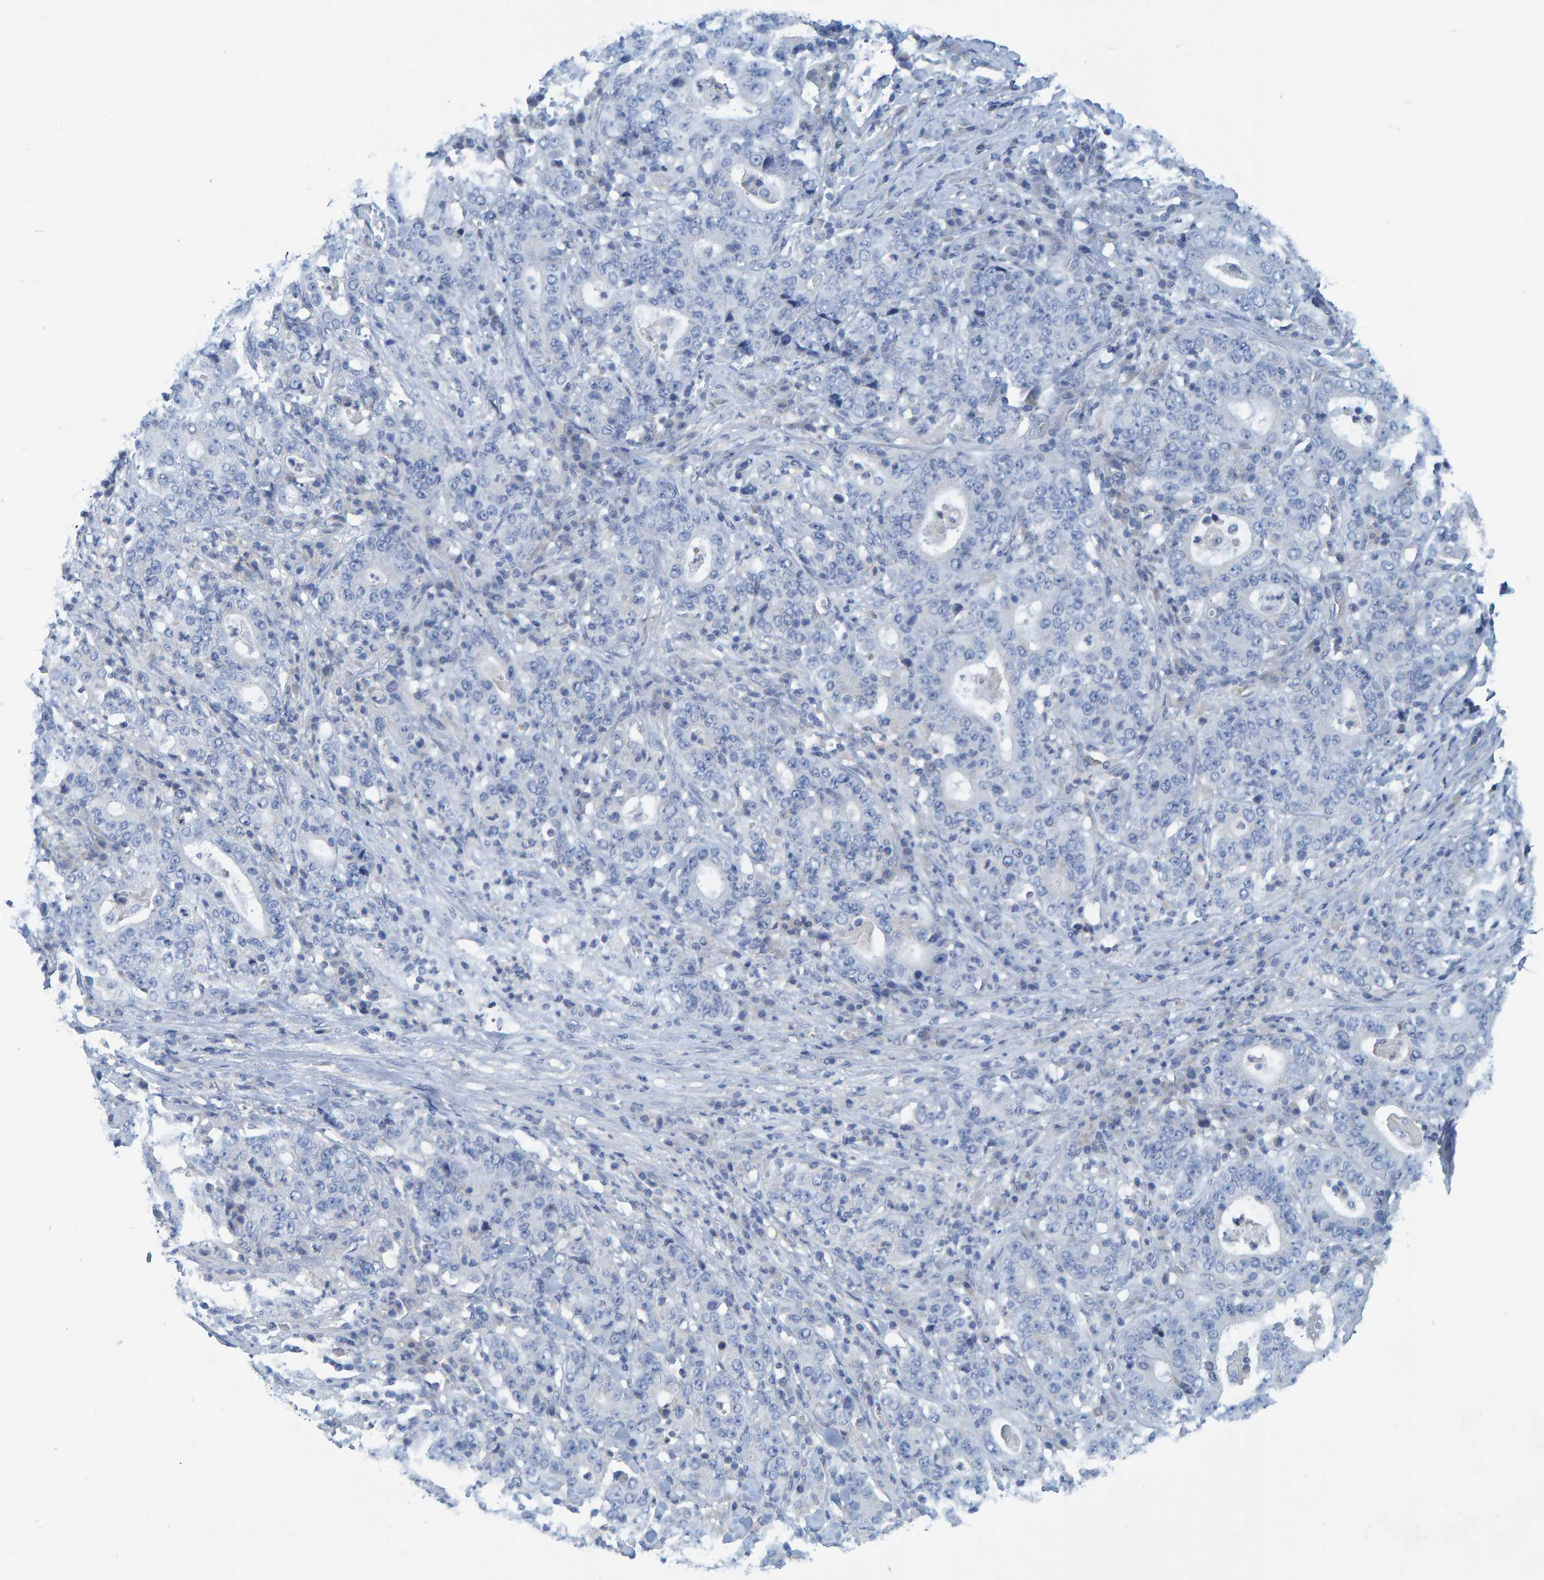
{"staining": {"intensity": "negative", "quantity": "none", "location": "none"}, "tissue": "stomach cancer", "cell_type": "Tumor cells", "image_type": "cancer", "snomed": [{"axis": "morphology", "description": "Normal tissue, NOS"}, {"axis": "morphology", "description": "Adenocarcinoma, NOS"}, {"axis": "topography", "description": "Stomach, upper"}, {"axis": "topography", "description": "Stomach"}], "caption": "Immunohistochemistry (IHC) of human stomach cancer reveals no expression in tumor cells. (DAB IHC visualized using brightfield microscopy, high magnification).", "gene": "ALAD", "patient": {"sex": "male", "age": 59}}